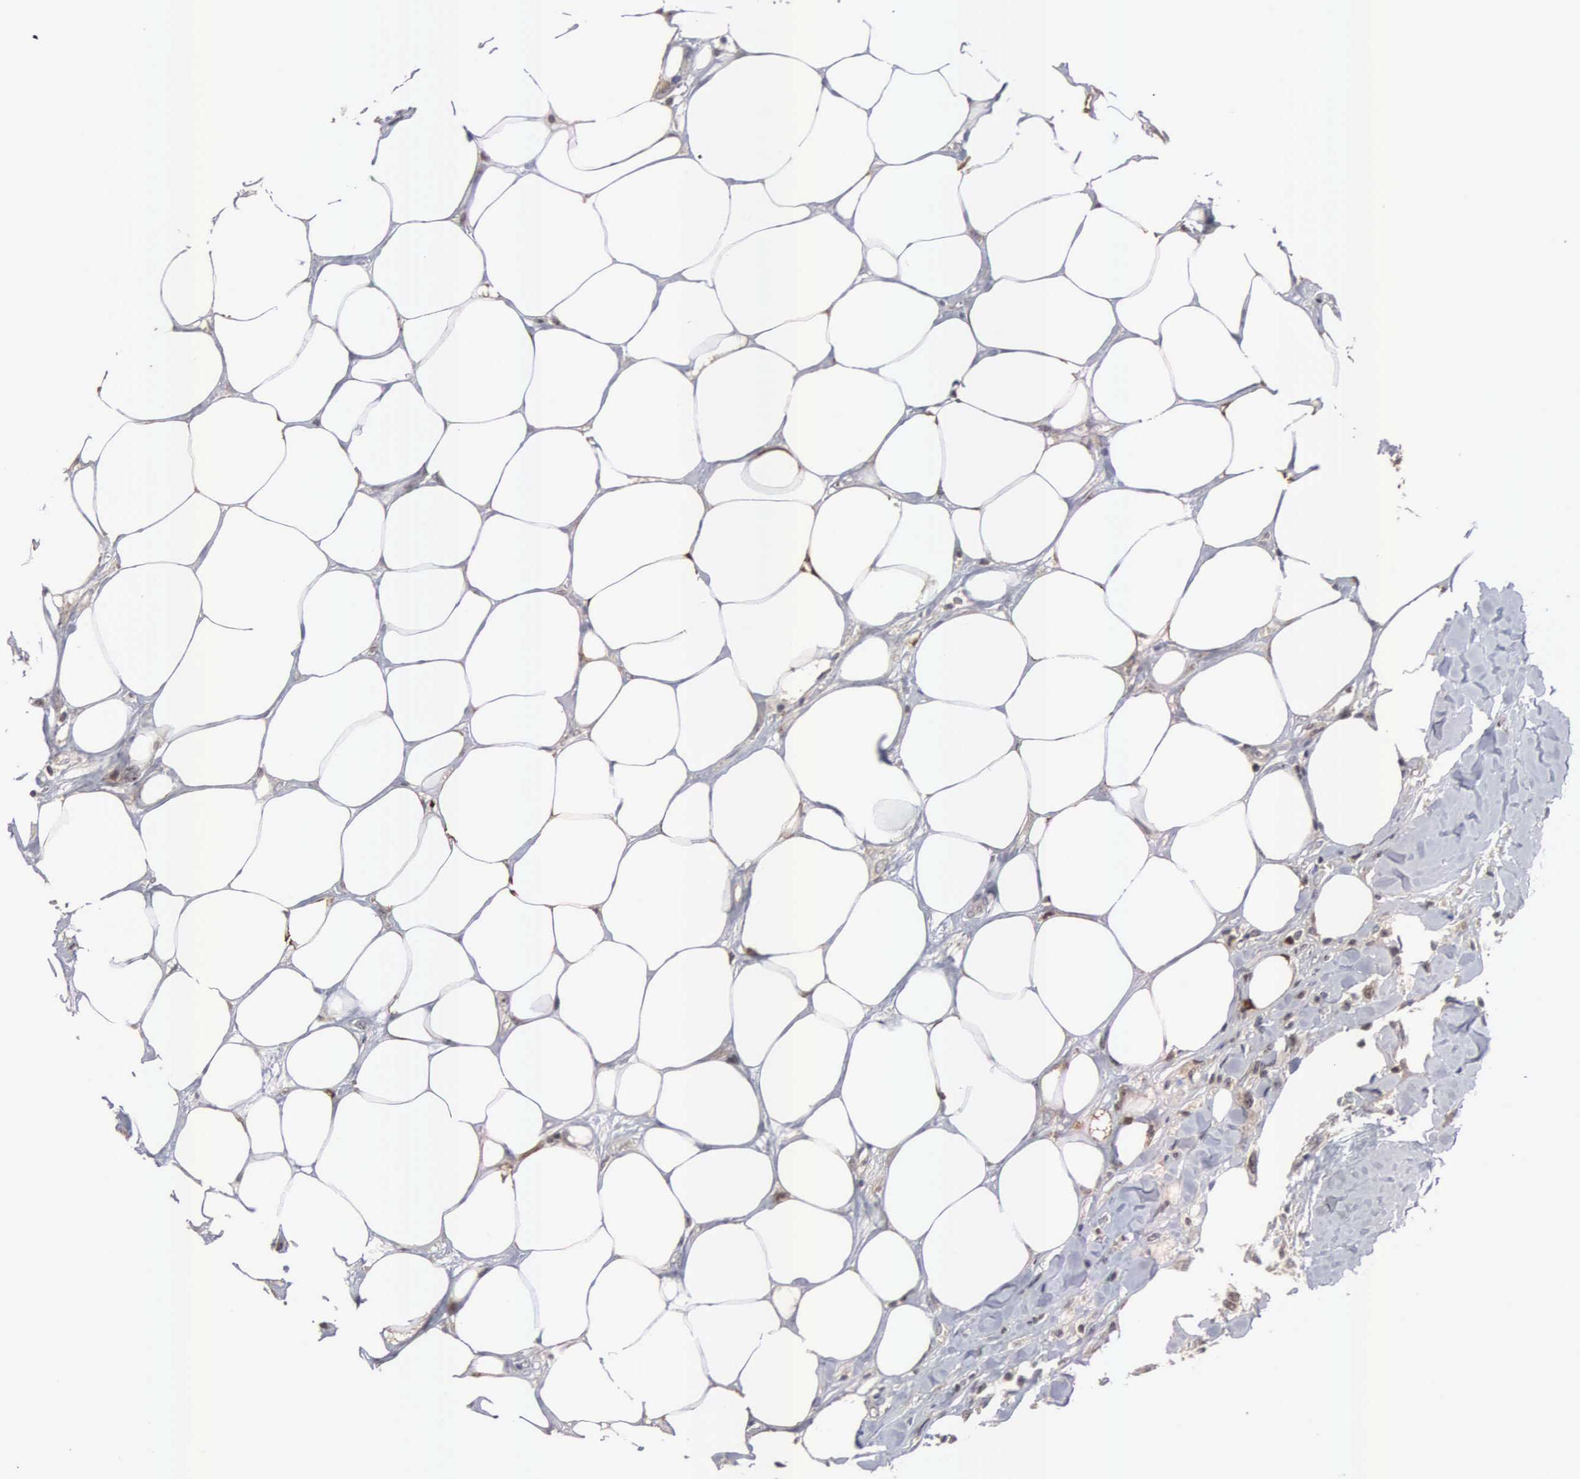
{"staining": {"intensity": "negative", "quantity": "none", "location": "none"}, "tissue": "breast cancer", "cell_type": "Tumor cells", "image_type": "cancer", "snomed": [{"axis": "morphology", "description": "Neoplasm, malignant, NOS"}, {"axis": "topography", "description": "Breast"}], "caption": "Immunohistochemical staining of malignant neoplasm (breast) shows no significant positivity in tumor cells. (DAB immunohistochemistry (IHC) with hematoxylin counter stain).", "gene": "ACOT4", "patient": {"sex": "female", "age": 50}}